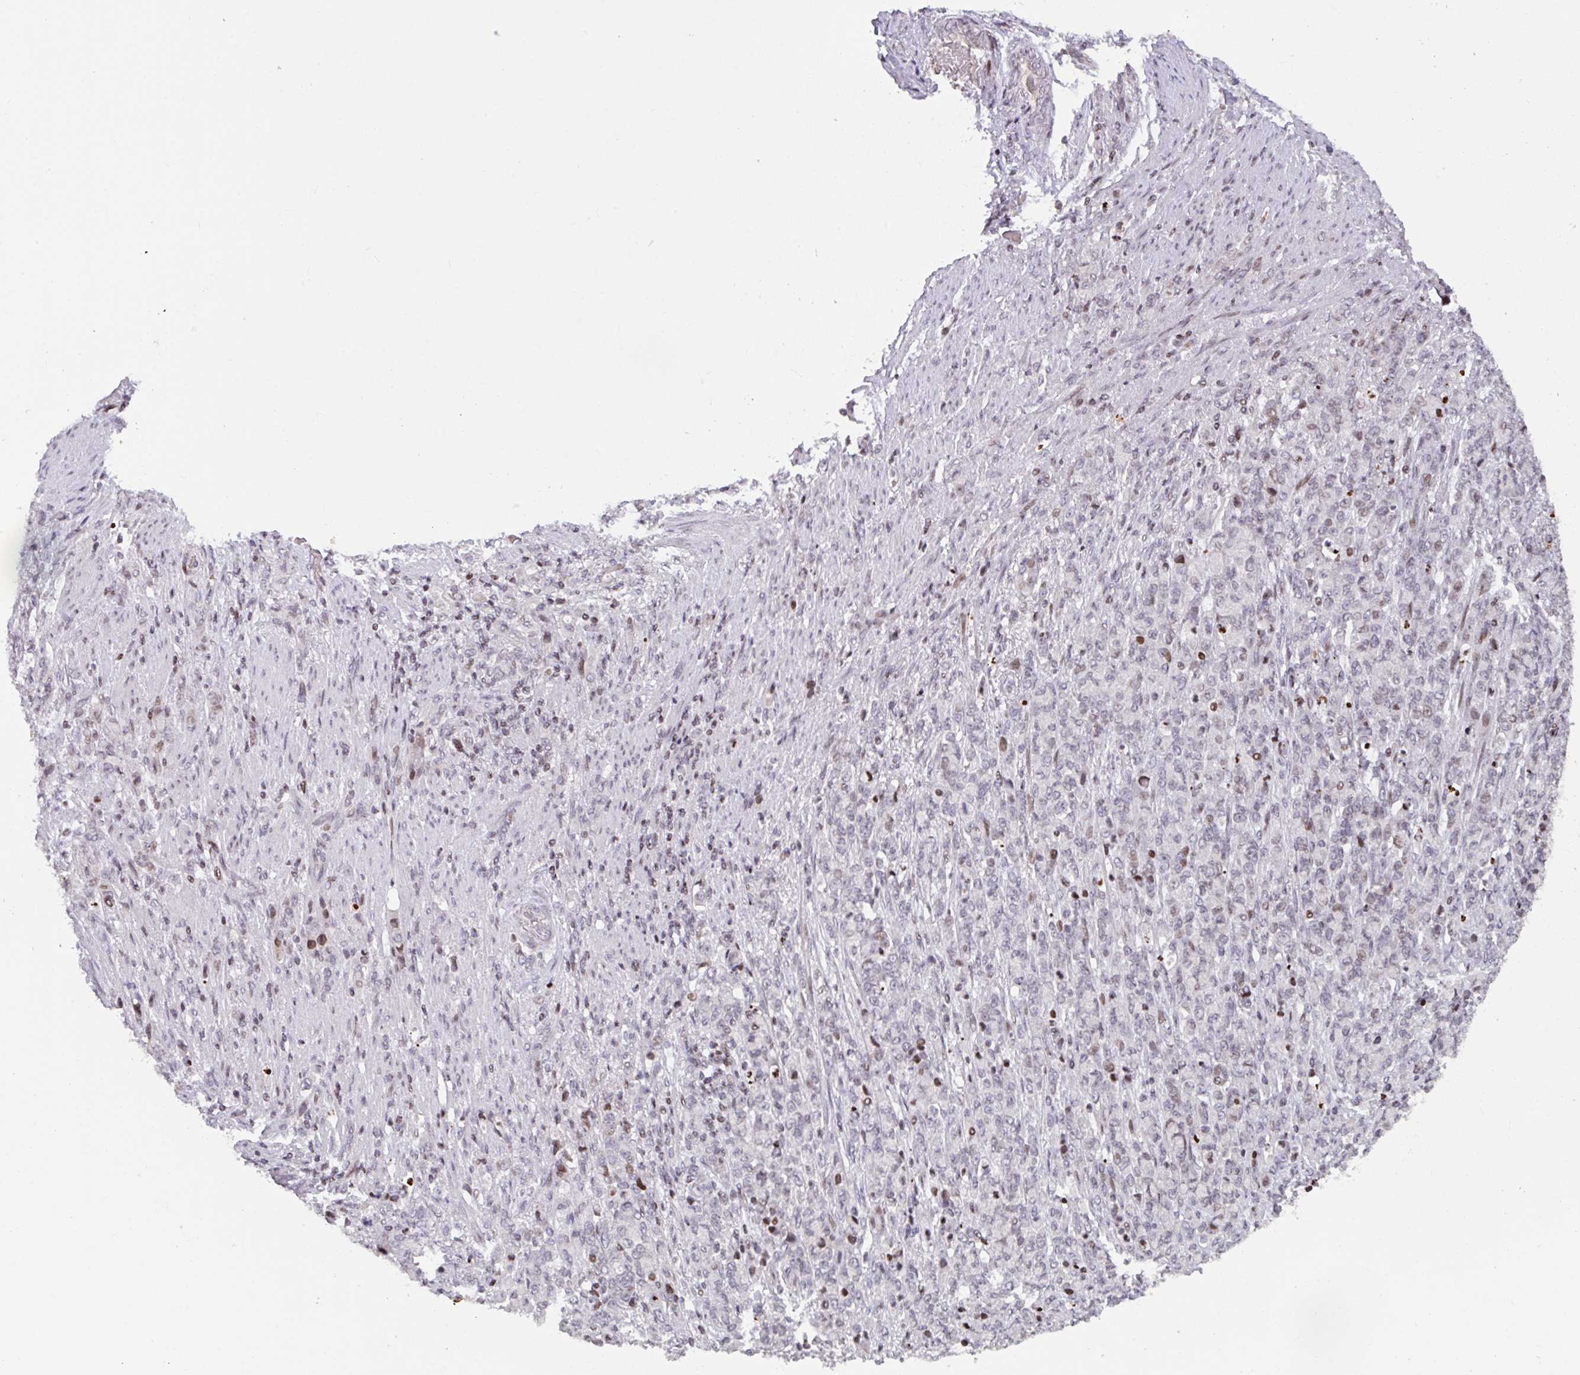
{"staining": {"intensity": "negative", "quantity": "none", "location": "none"}, "tissue": "stomach cancer", "cell_type": "Tumor cells", "image_type": "cancer", "snomed": [{"axis": "morphology", "description": "Adenocarcinoma, NOS"}, {"axis": "topography", "description": "Stomach"}], "caption": "Photomicrograph shows no significant protein positivity in tumor cells of stomach adenocarcinoma.", "gene": "PCDHB8", "patient": {"sex": "female", "age": 79}}